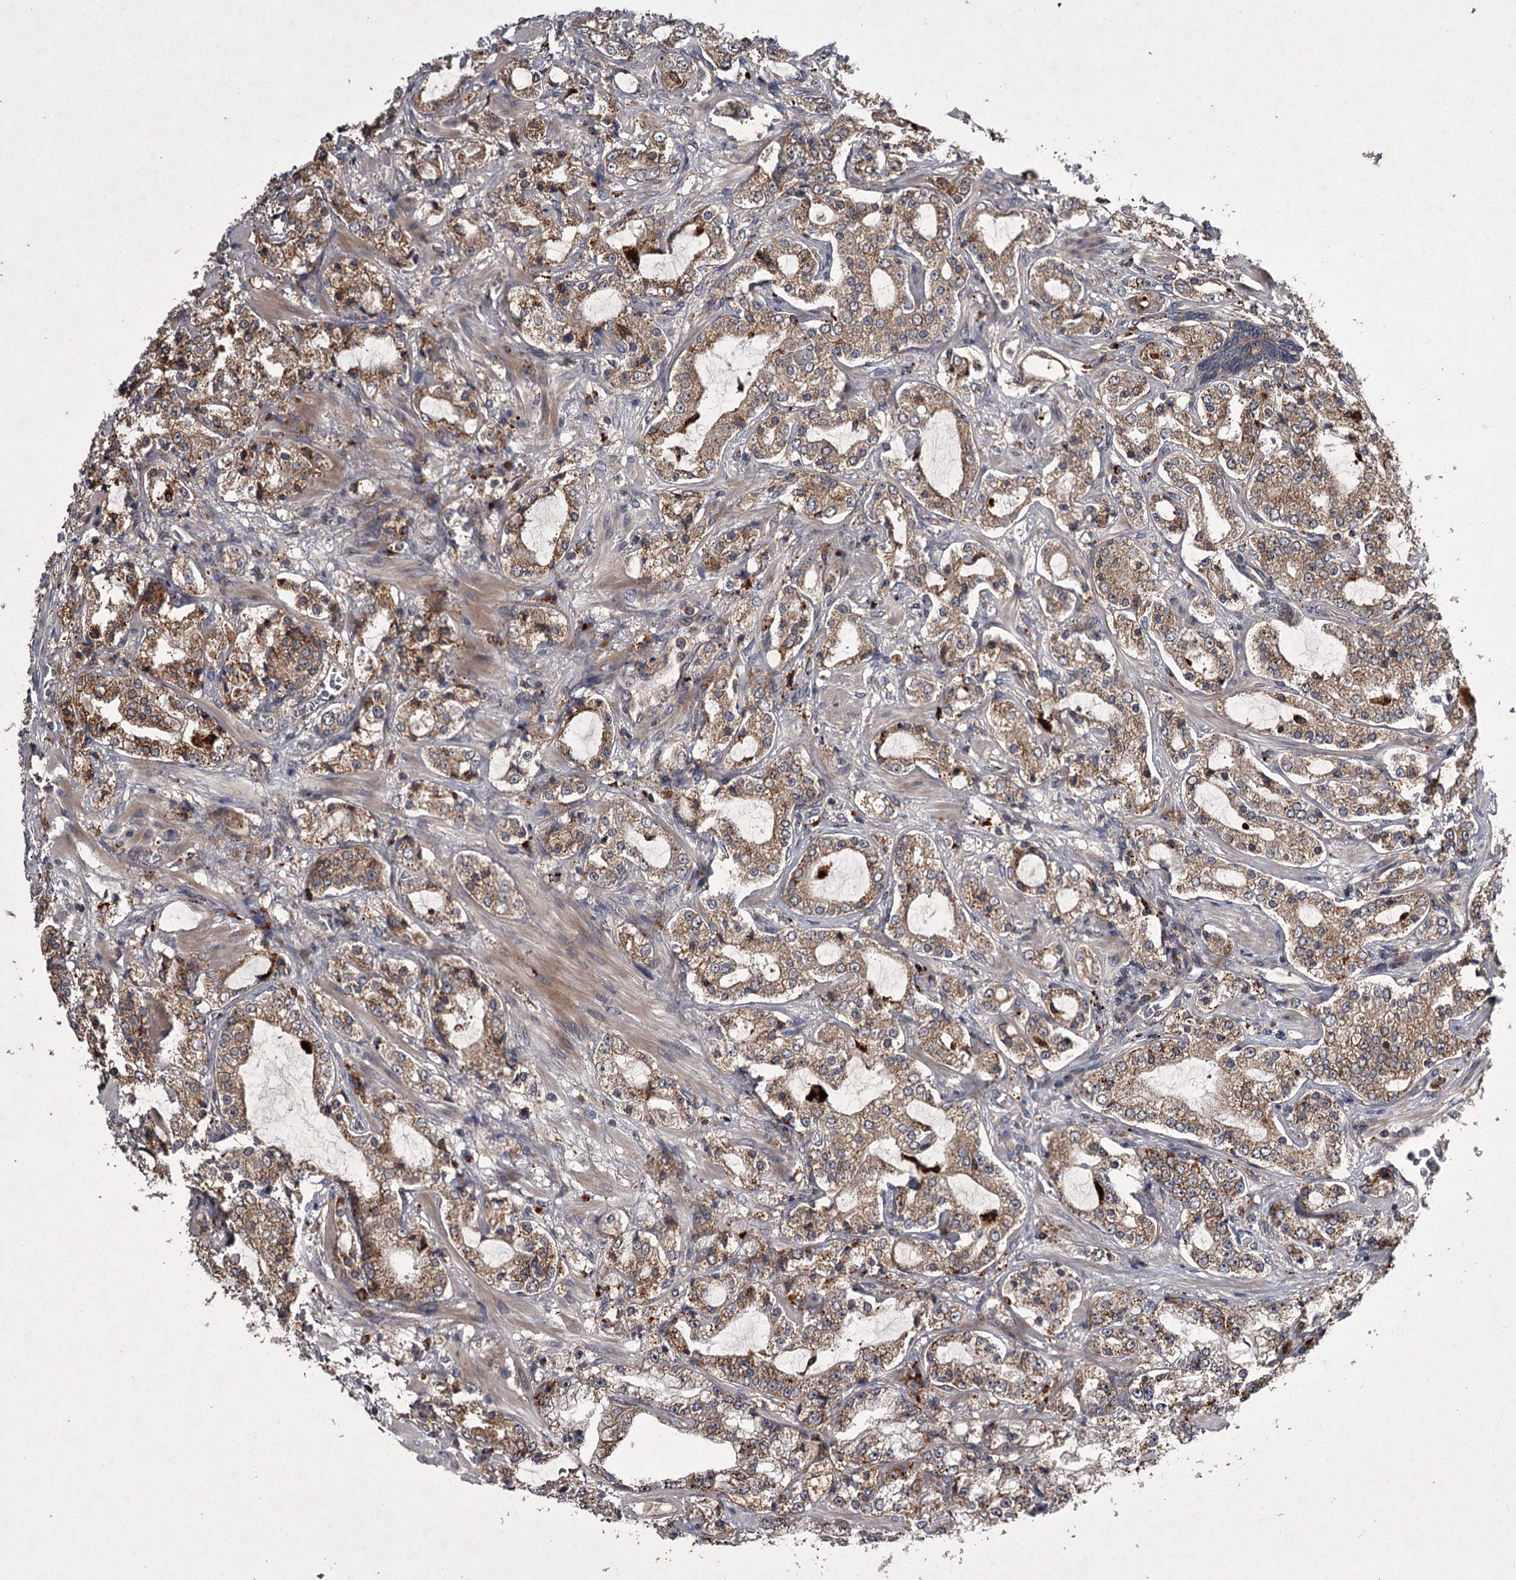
{"staining": {"intensity": "moderate", "quantity": ">75%", "location": "cytoplasmic/membranous"}, "tissue": "prostate cancer", "cell_type": "Tumor cells", "image_type": "cancer", "snomed": [{"axis": "morphology", "description": "Adenocarcinoma, High grade"}, {"axis": "topography", "description": "Prostate"}], "caption": "Immunohistochemistry (IHC) (DAB (3,3'-diaminobenzidine)) staining of adenocarcinoma (high-grade) (prostate) shows moderate cytoplasmic/membranous protein positivity in approximately >75% of tumor cells.", "gene": "UNC93B1", "patient": {"sex": "male", "age": 64}}